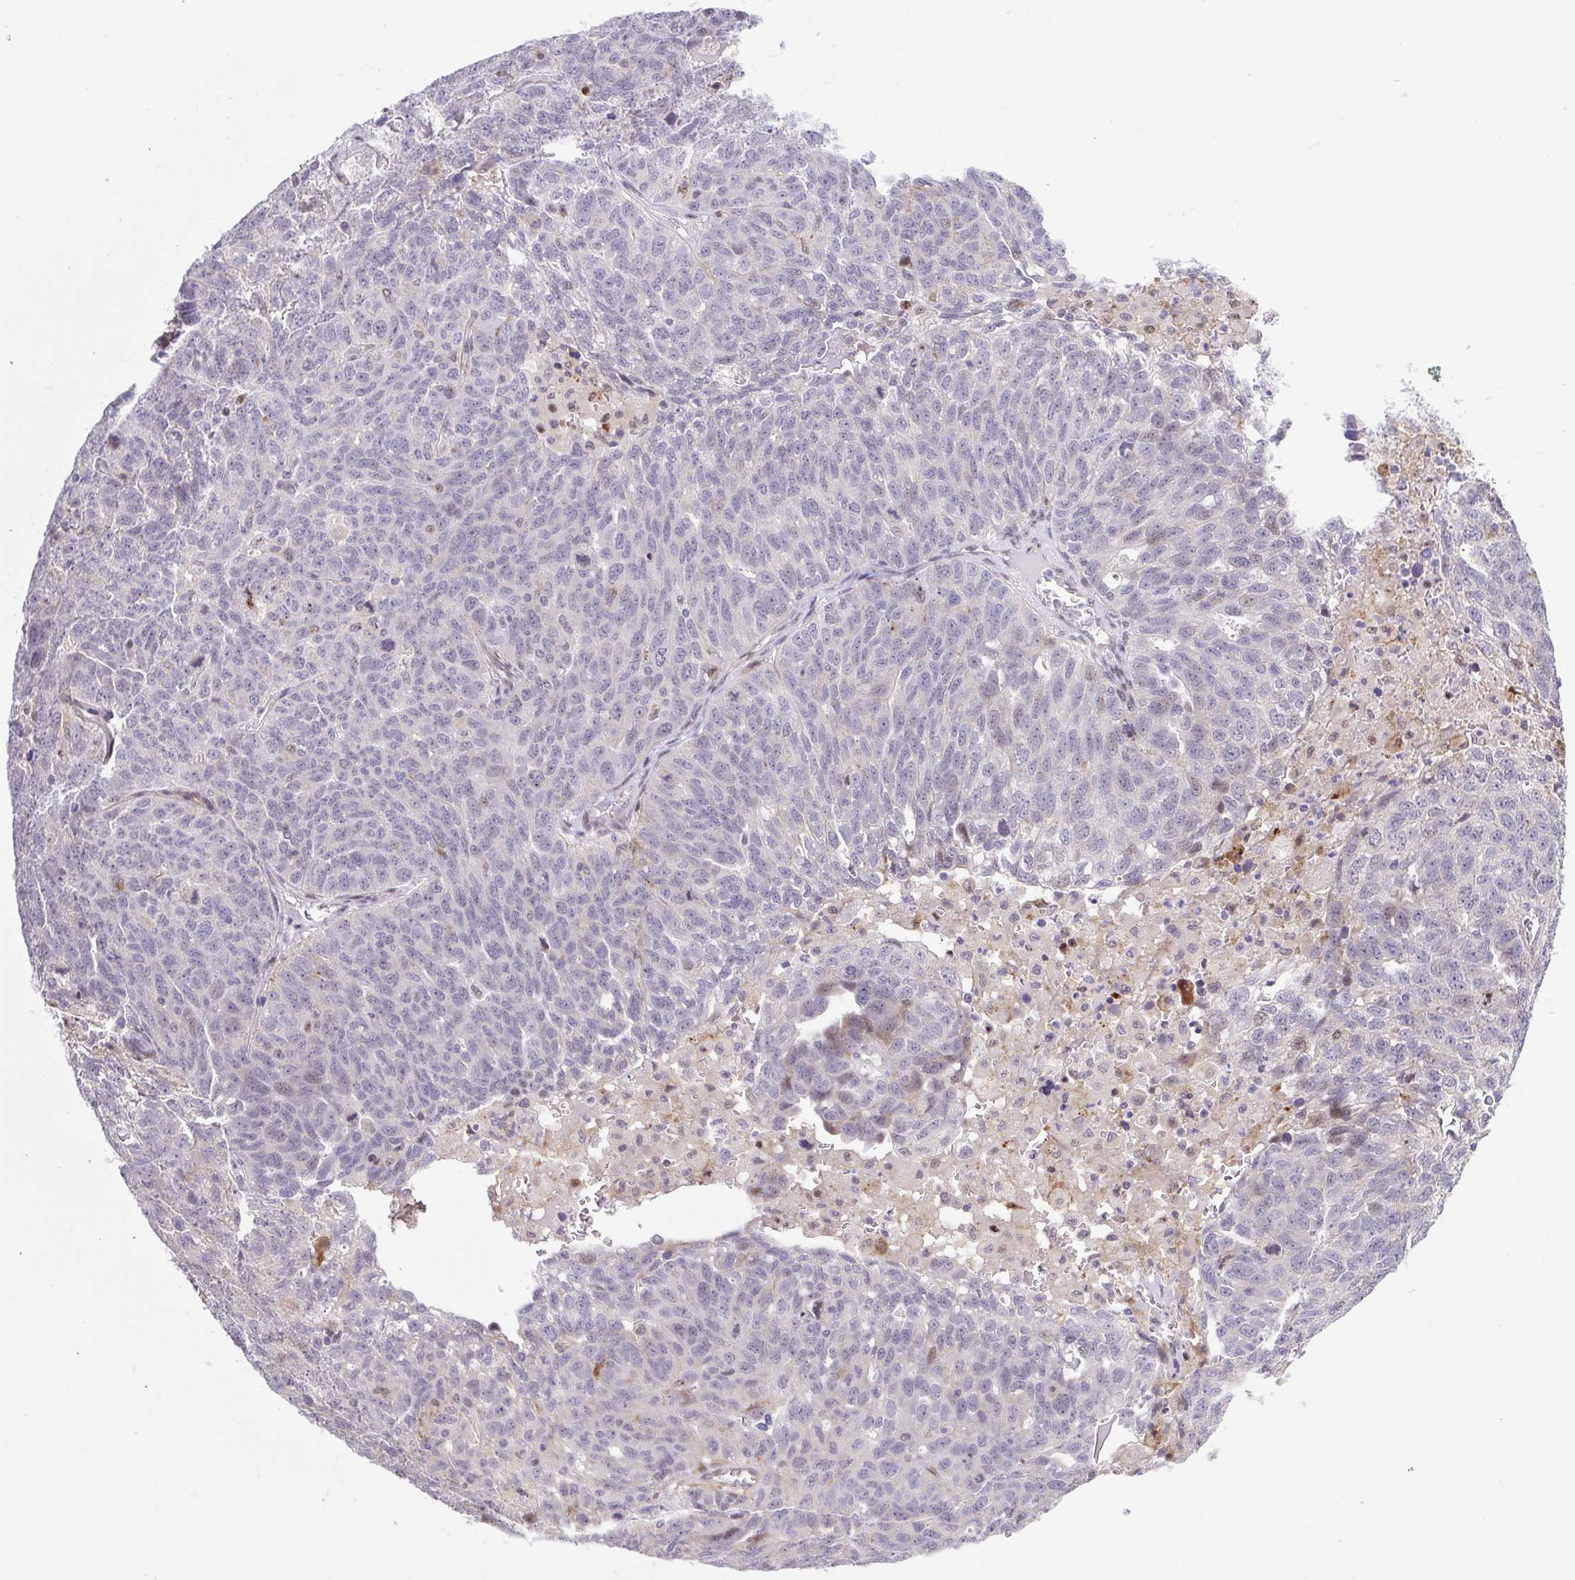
{"staining": {"intensity": "weak", "quantity": "<25%", "location": "nuclear"}, "tissue": "ovarian cancer", "cell_type": "Tumor cells", "image_type": "cancer", "snomed": [{"axis": "morphology", "description": "Cystadenocarcinoma, serous, NOS"}, {"axis": "topography", "description": "Ovary"}], "caption": "A high-resolution image shows immunohistochemistry staining of ovarian cancer, which exhibits no significant positivity in tumor cells.", "gene": "ERG", "patient": {"sex": "female", "age": 71}}